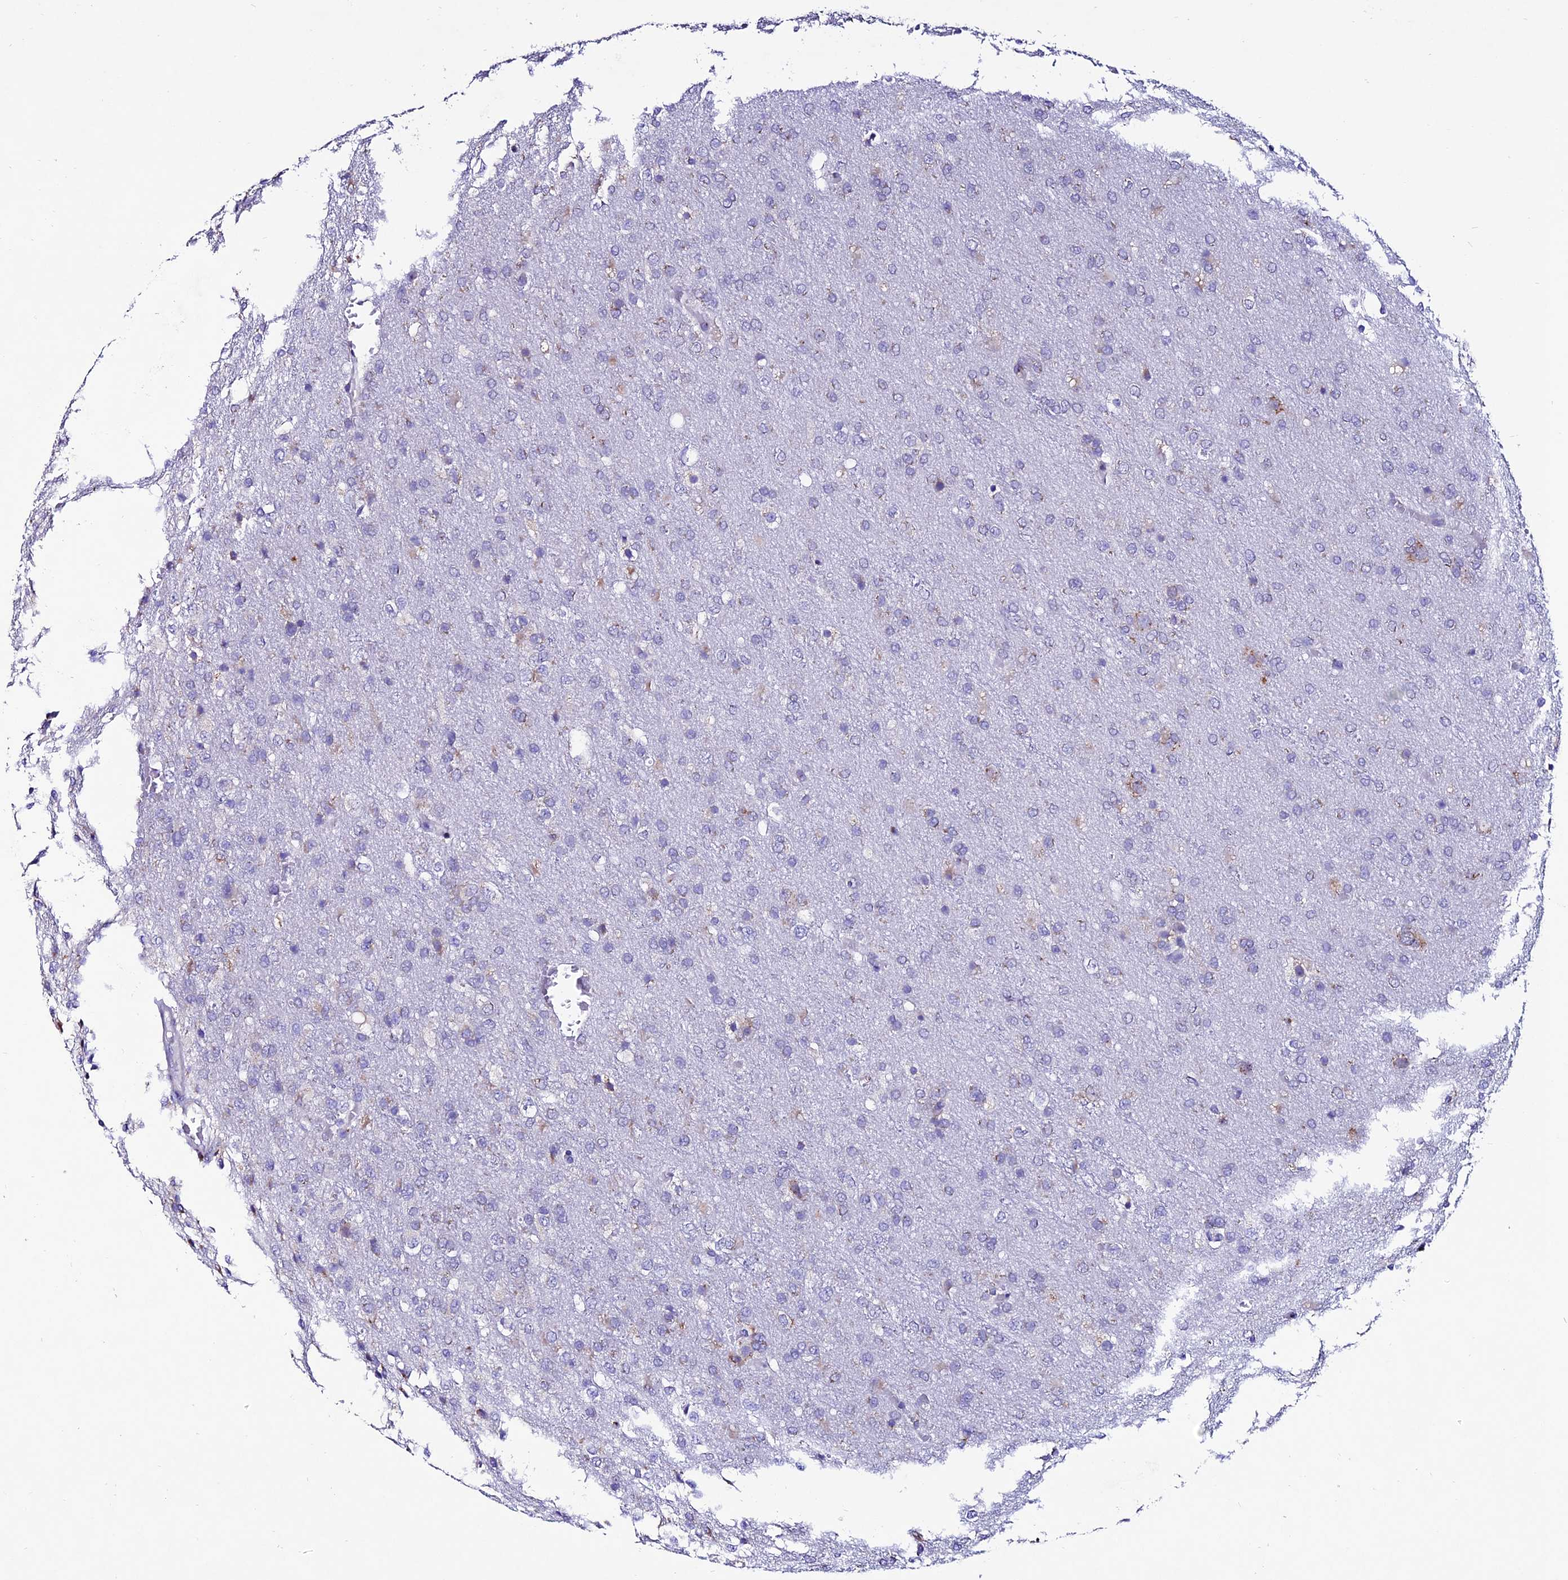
{"staining": {"intensity": "weak", "quantity": "<25%", "location": "cytoplasmic/membranous"}, "tissue": "glioma", "cell_type": "Tumor cells", "image_type": "cancer", "snomed": [{"axis": "morphology", "description": "Glioma, malignant, High grade"}, {"axis": "topography", "description": "Brain"}], "caption": "An image of human glioma is negative for staining in tumor cells. (DAB (3,3'-diaminobenzidine) immunohistochemistry, high magnification).", "gene": "OR51Q1", "patient": {"sex": "female", "age": 74}}